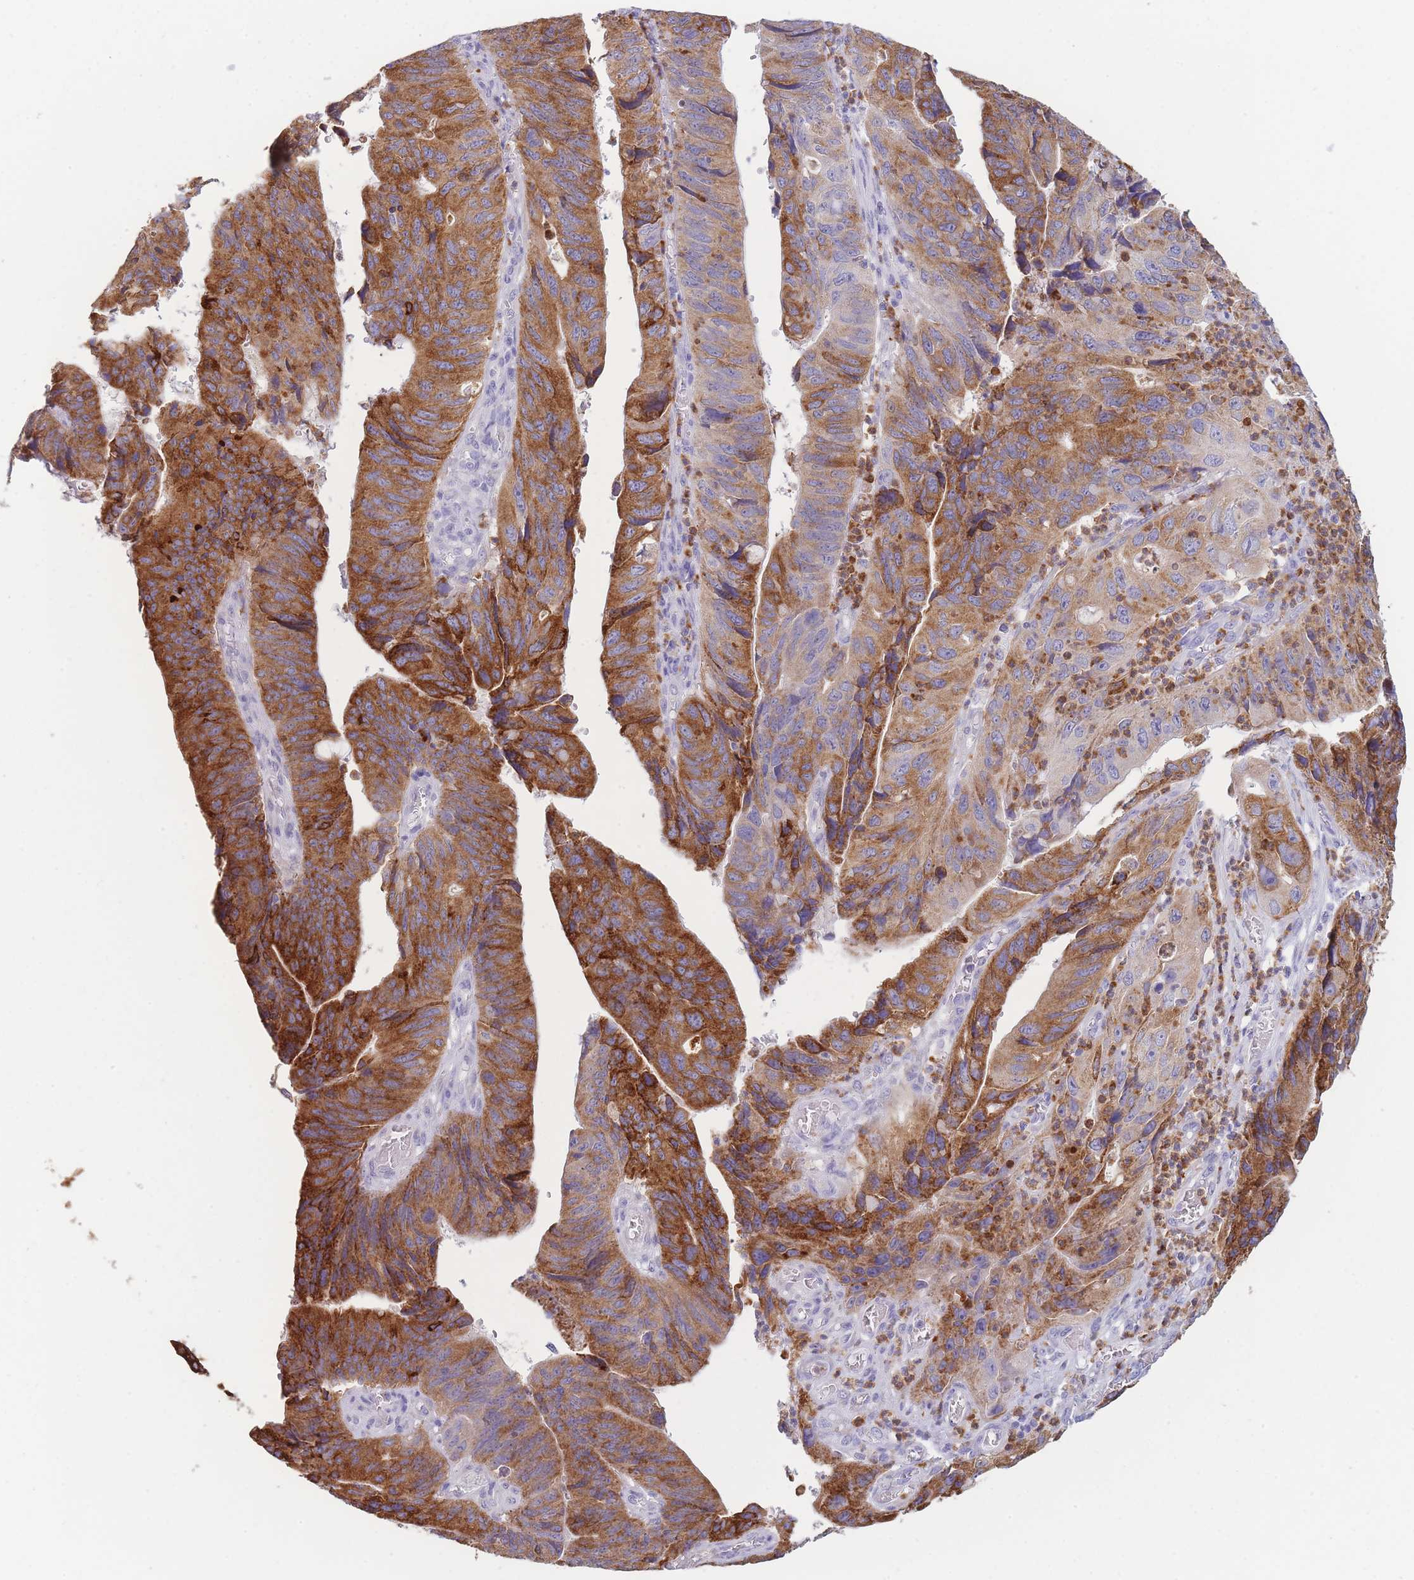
{"staining": {"intensity": "strong", "quantity": "25%-75%", "location": "cytoplasmic/membranous"}, "tissue": "stomach cancer", "cell_type": "Tumor cells", "image_type": "cancer", "snomed": [{"axis": "morphology", "description": "Adenocarcinoma, NOS"}, {"axis": "topography", "description": "Stomach"}], "caption": "Immunohistochemical staining of stomach cancer (adenocarcinoma) demonstrates high levels of strong cytoplasmic/membranous protein expression in about 25%-75% of tumor cells.", "gene": "ZNF627", "patient": {"sex": "male", "age": 59}}